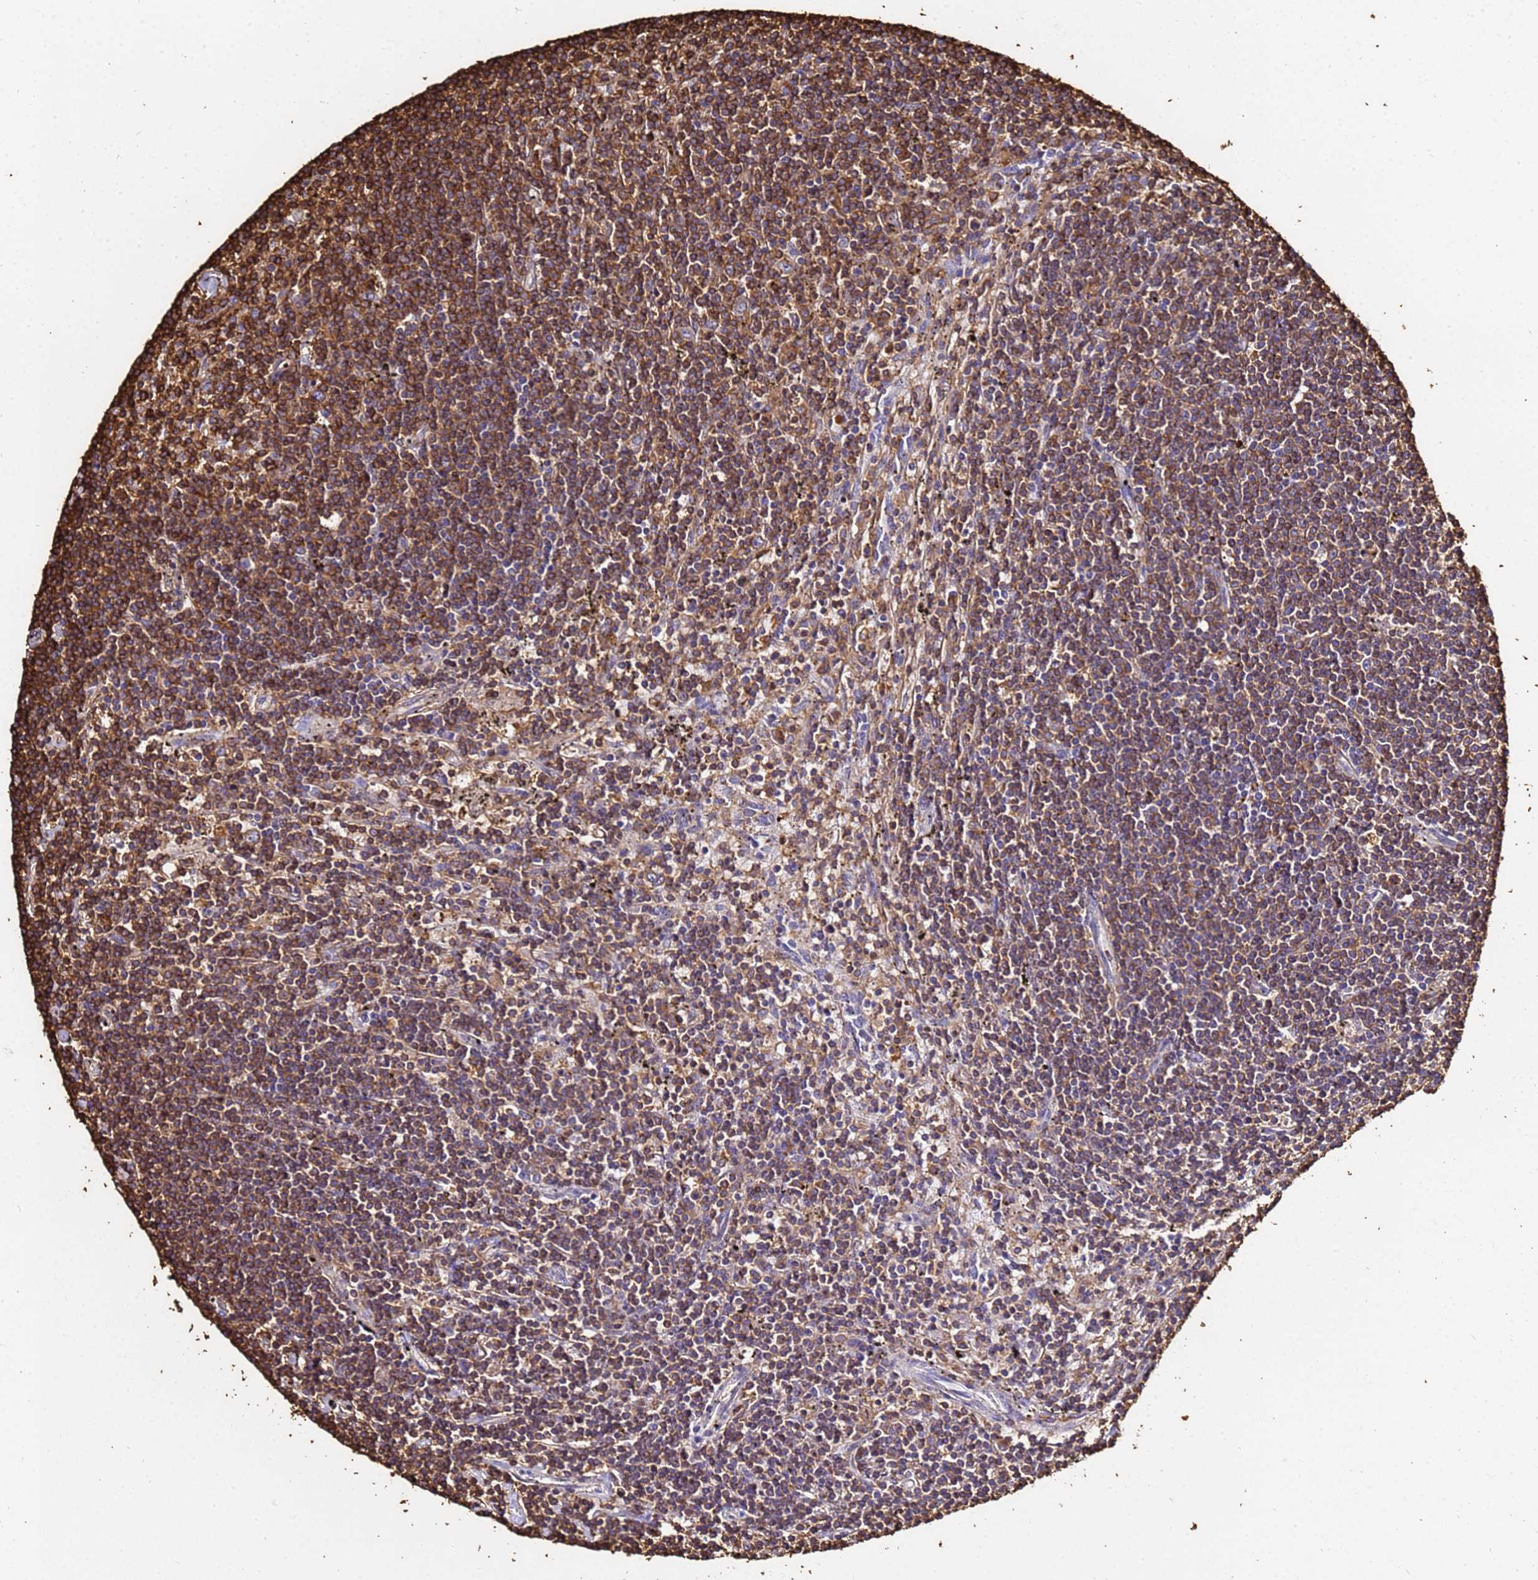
{"staining": {"intensity": "strong", "quantity": ">75%", "location": "cytoplasmic/membranous"}, "tissue": "lymphoma", "cell_type": "Tumor cells", "image_type": "cancer", "snomed": [{"axis": "morphology", "description": "Malignant lymphoma, non-Hodgkin's type, Low grade"}, {"axis": "topography", "description": "Spleen"}], "caption": "IHC of low-grade malignant lymphoma, non-Hodgkin's type displays high levels of strong cytoplasmic/membranous expression in approximately >75% of tumor cells.", "gene": "ACTB", "patient": {"sex": "male", "age": 76}}